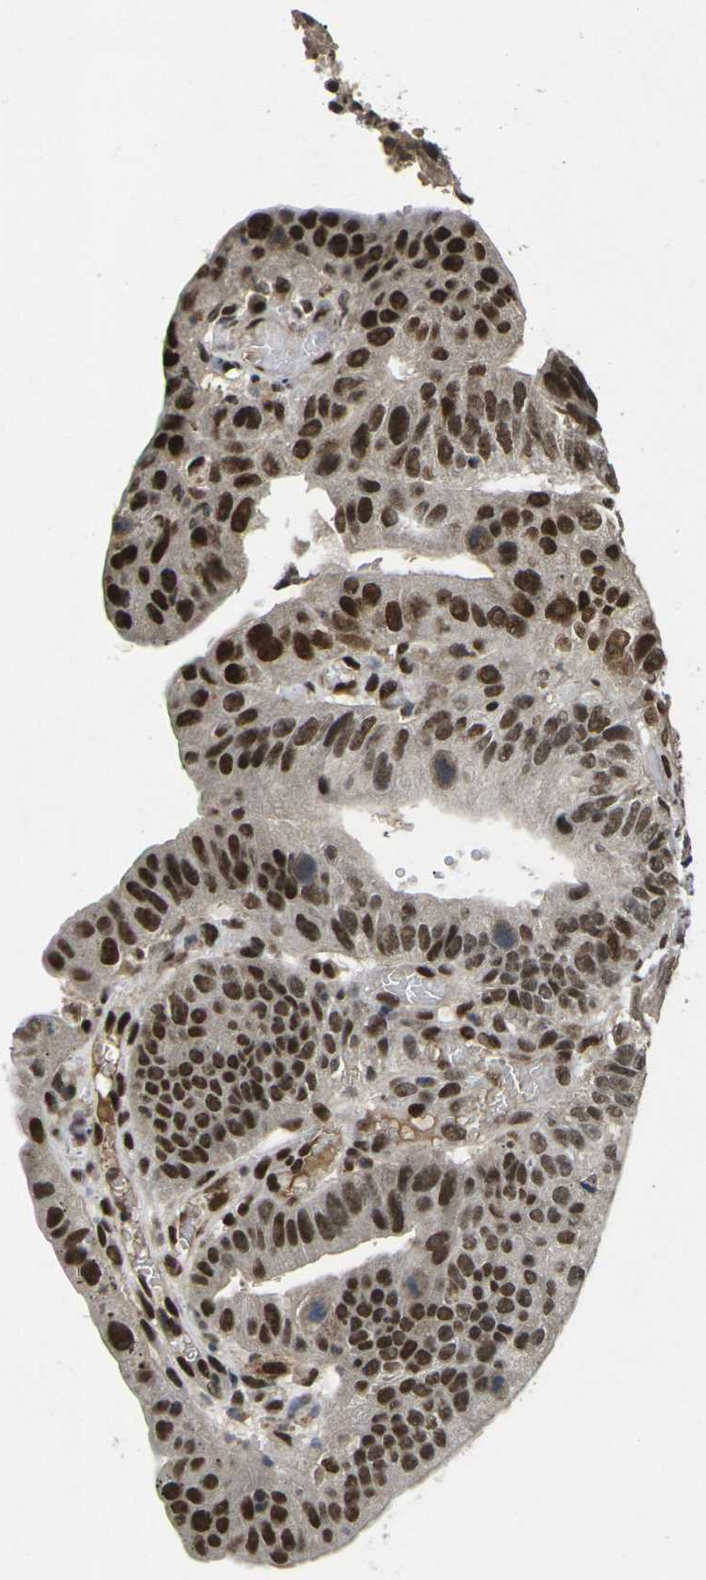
{"staining": {"intensity": "strong", "quantity": ">75%", "location": "nuclear"}, "tissue": "stomach cancer", "cell_type": "Tumor cells", "image_type": "cancer", "snomed": [{"axis": "morphology", "description": "Adenocarcinoma, NOS"}, {"axis": "topography", "description": "Stomach"}], "caption": "Strong nuclear staining for a protein is appreciated in about >75% of tumor cells of stomach cancer (adenocarcinoma) using IHC.", "gene": "GTF2E1", "patient": {"sex": "male", "age": 59}}